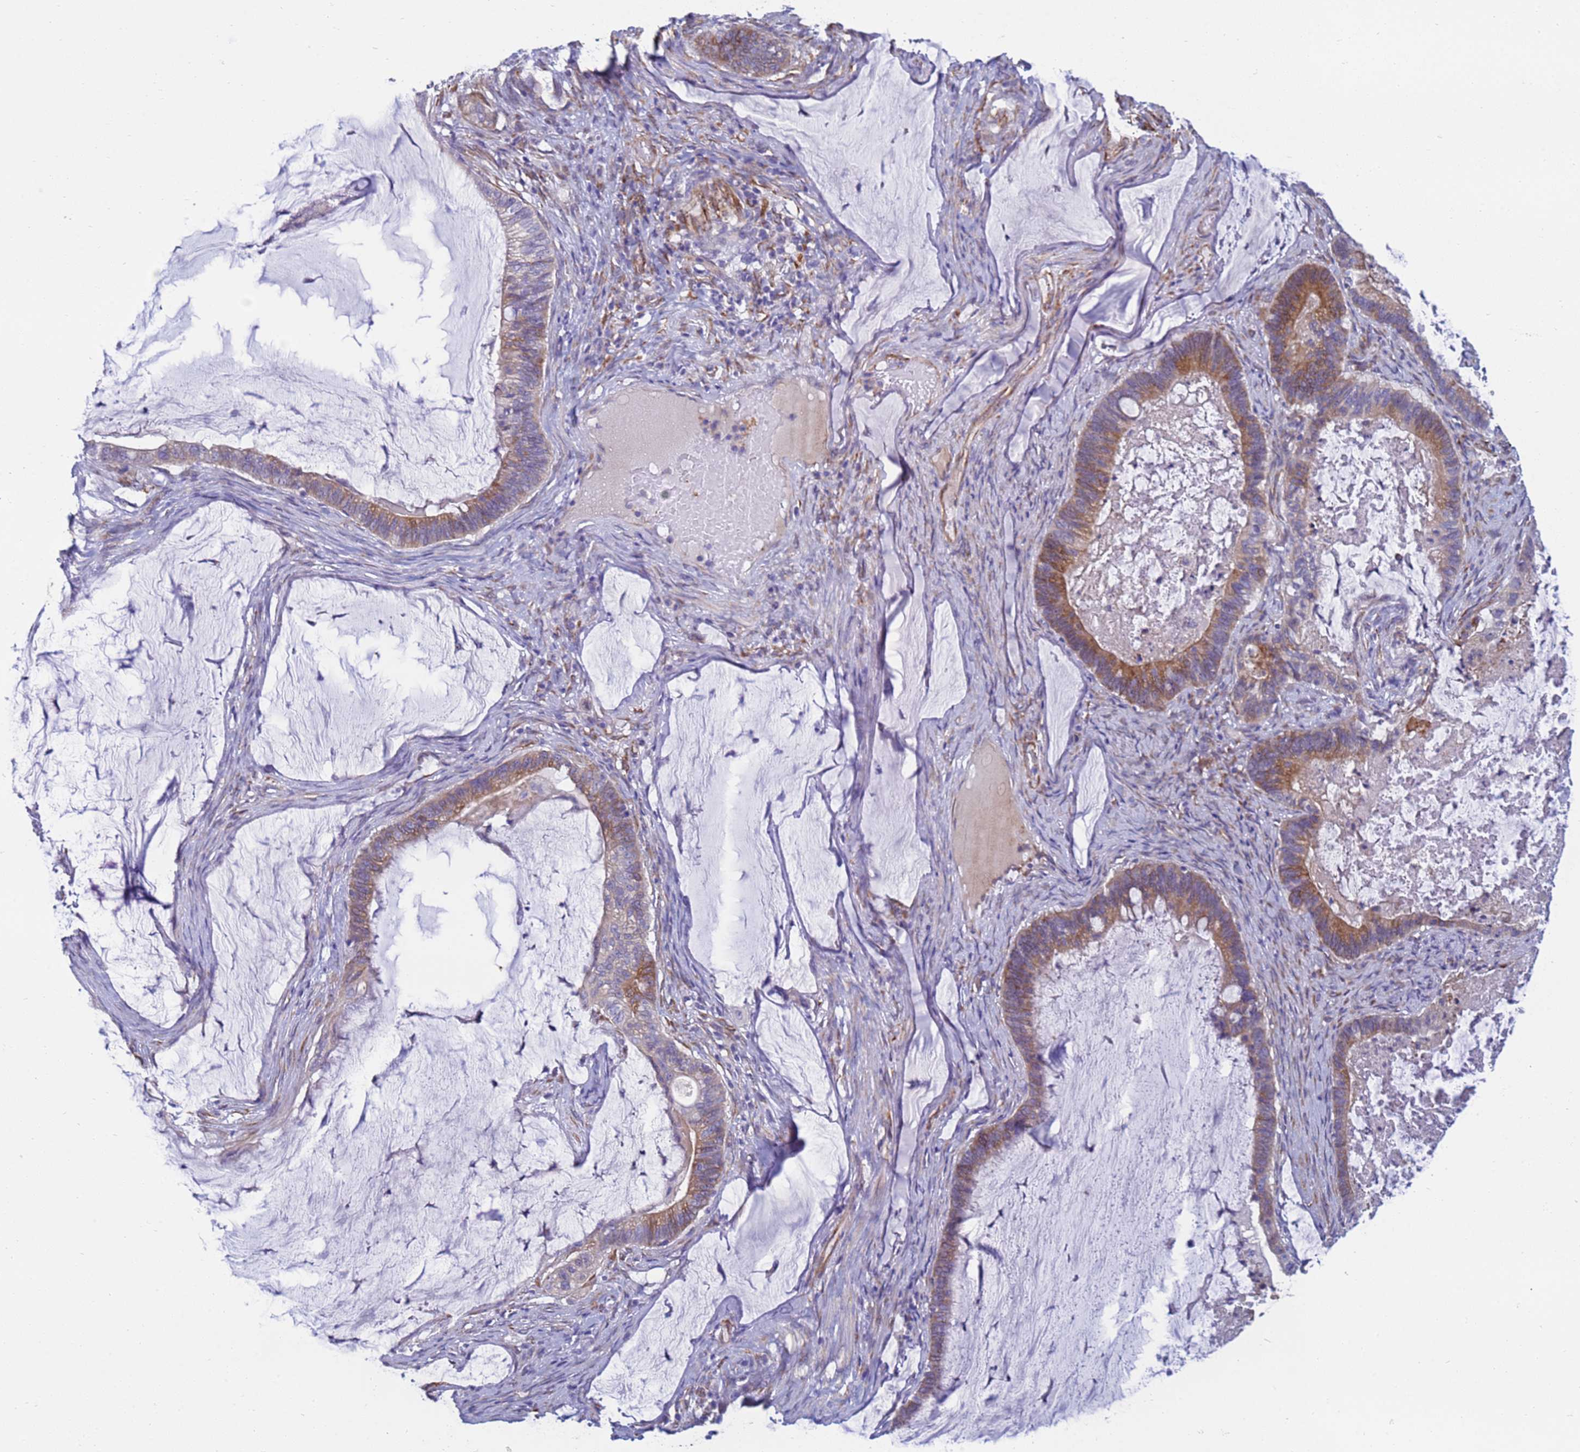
{"staining": {"intensity": "moderate", "quantity": ">75%", "location": "cytoplasmic/membranous"}, "tissue": "ovarian cancer", "cell_type": "Tumor cells", "image_type": "cancer", "snomed": [{"axis": "morphology", "description": "Cystadenocarcinoma, mucinous, NOS"}, {"axis": "topography", "description": "Ovary"}], "caption": "Protein staining of ovarian mucinous cystadenocarcinoma tissue displays moderate cytoplasmic/membranous expression in about >75% of tumor cells. (Brightfield microscopy of DAB IHC at high magnification).", "gene": "TRPC6", "patient": {"sex": "female", "age": 61}}